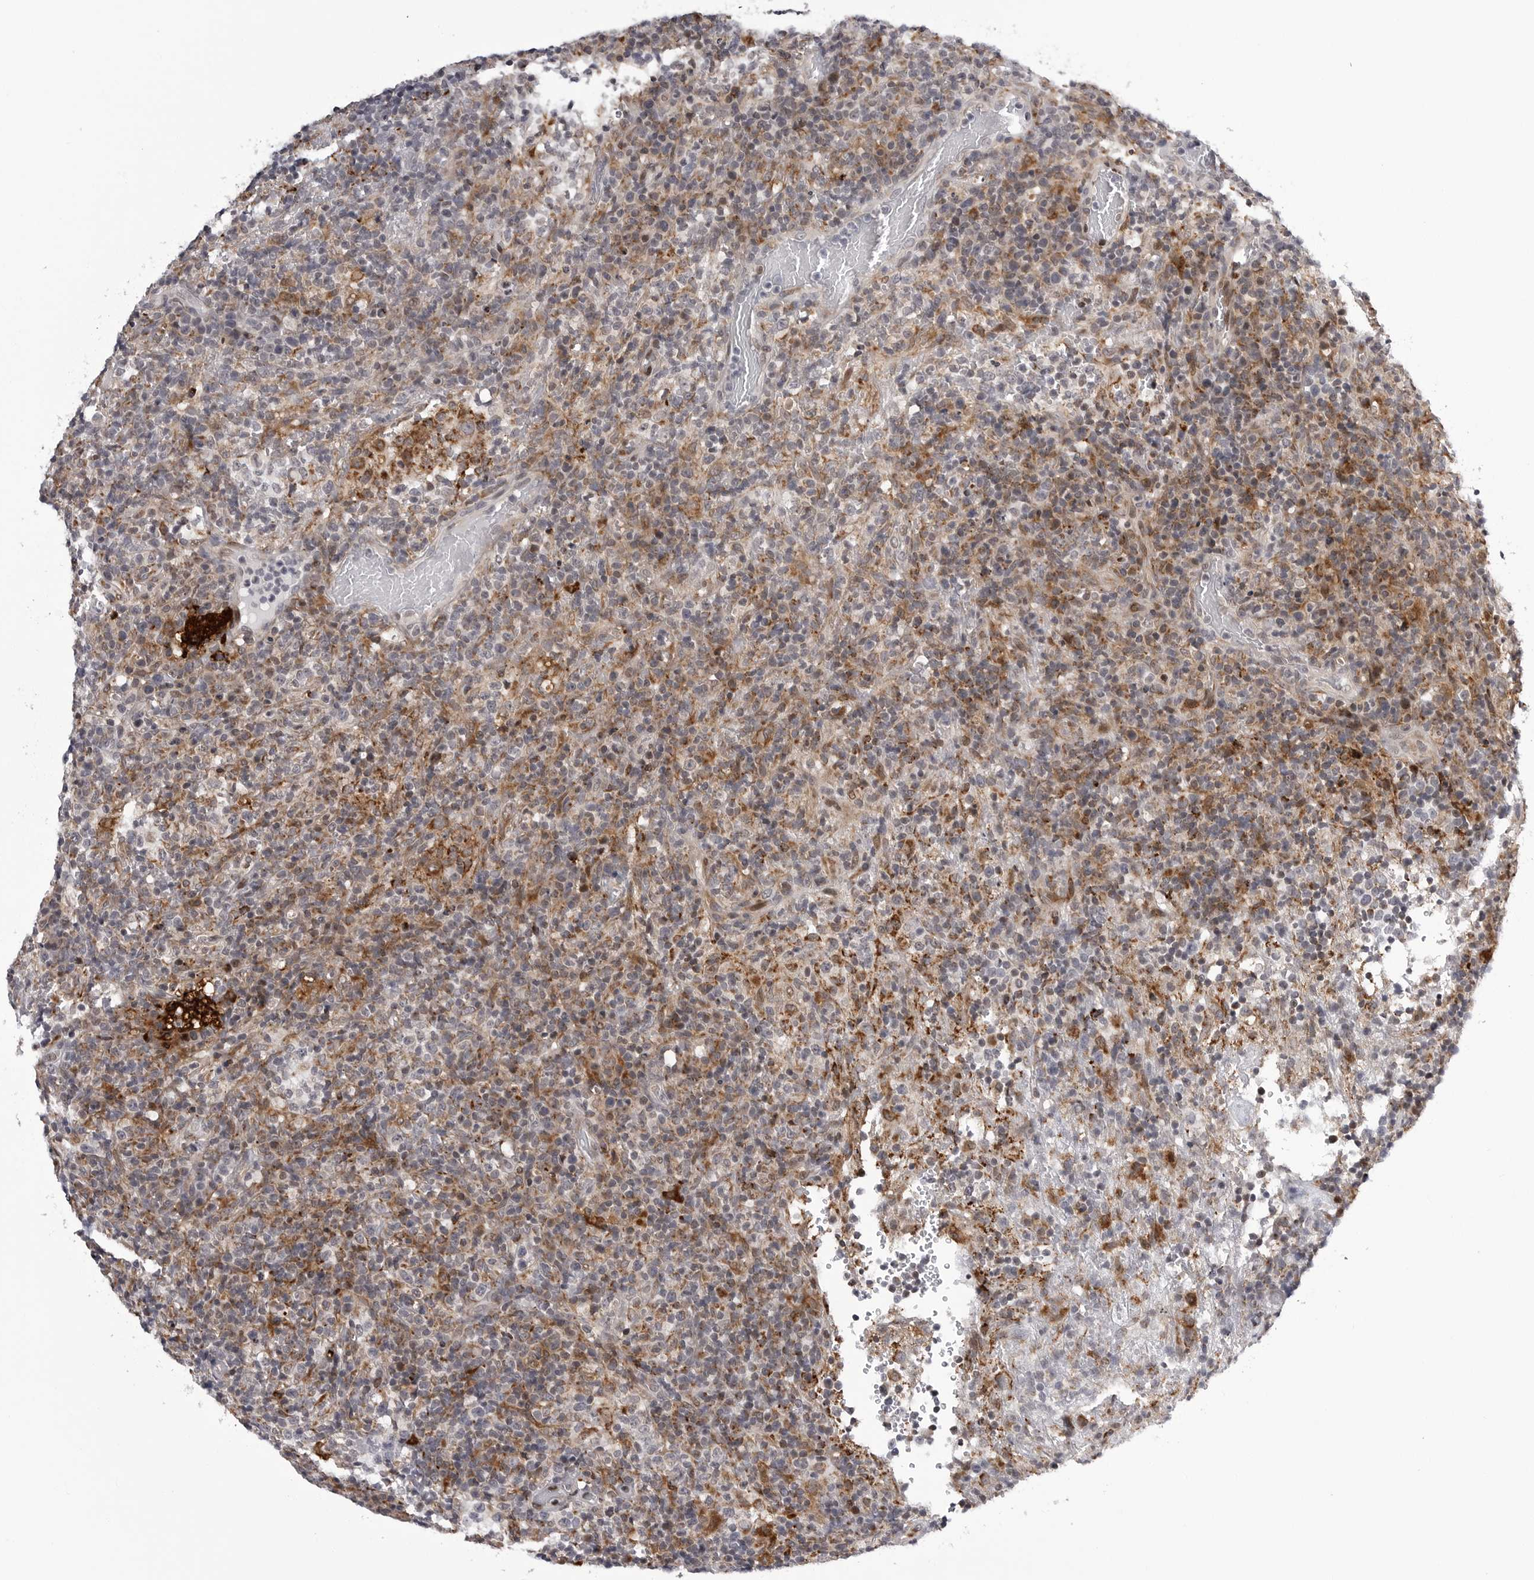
{"staining": {"intensity": "negative", "quantity": "none", "location": "none"}, "tissue": "lymphoma", "cell_type": "Tumor cells", "image_type": "cancer", "snomed": [{"axis": "morphology", "description": "Malignant lymphoma, non-Hodgkin's type, High grade"}, {"axis": "topography", "description": "Lymph node"}], "caption": "An immunohistochemistry (IHC) image of high-grade malignant lymphoma, non-Hodgkin's type is shown. There is no staining in tumor cells of high-grade malignant lymphoma, non-Hodgkin's type.", "gene": "CDK20", "patient": {"sex": "female", "age": 76}}